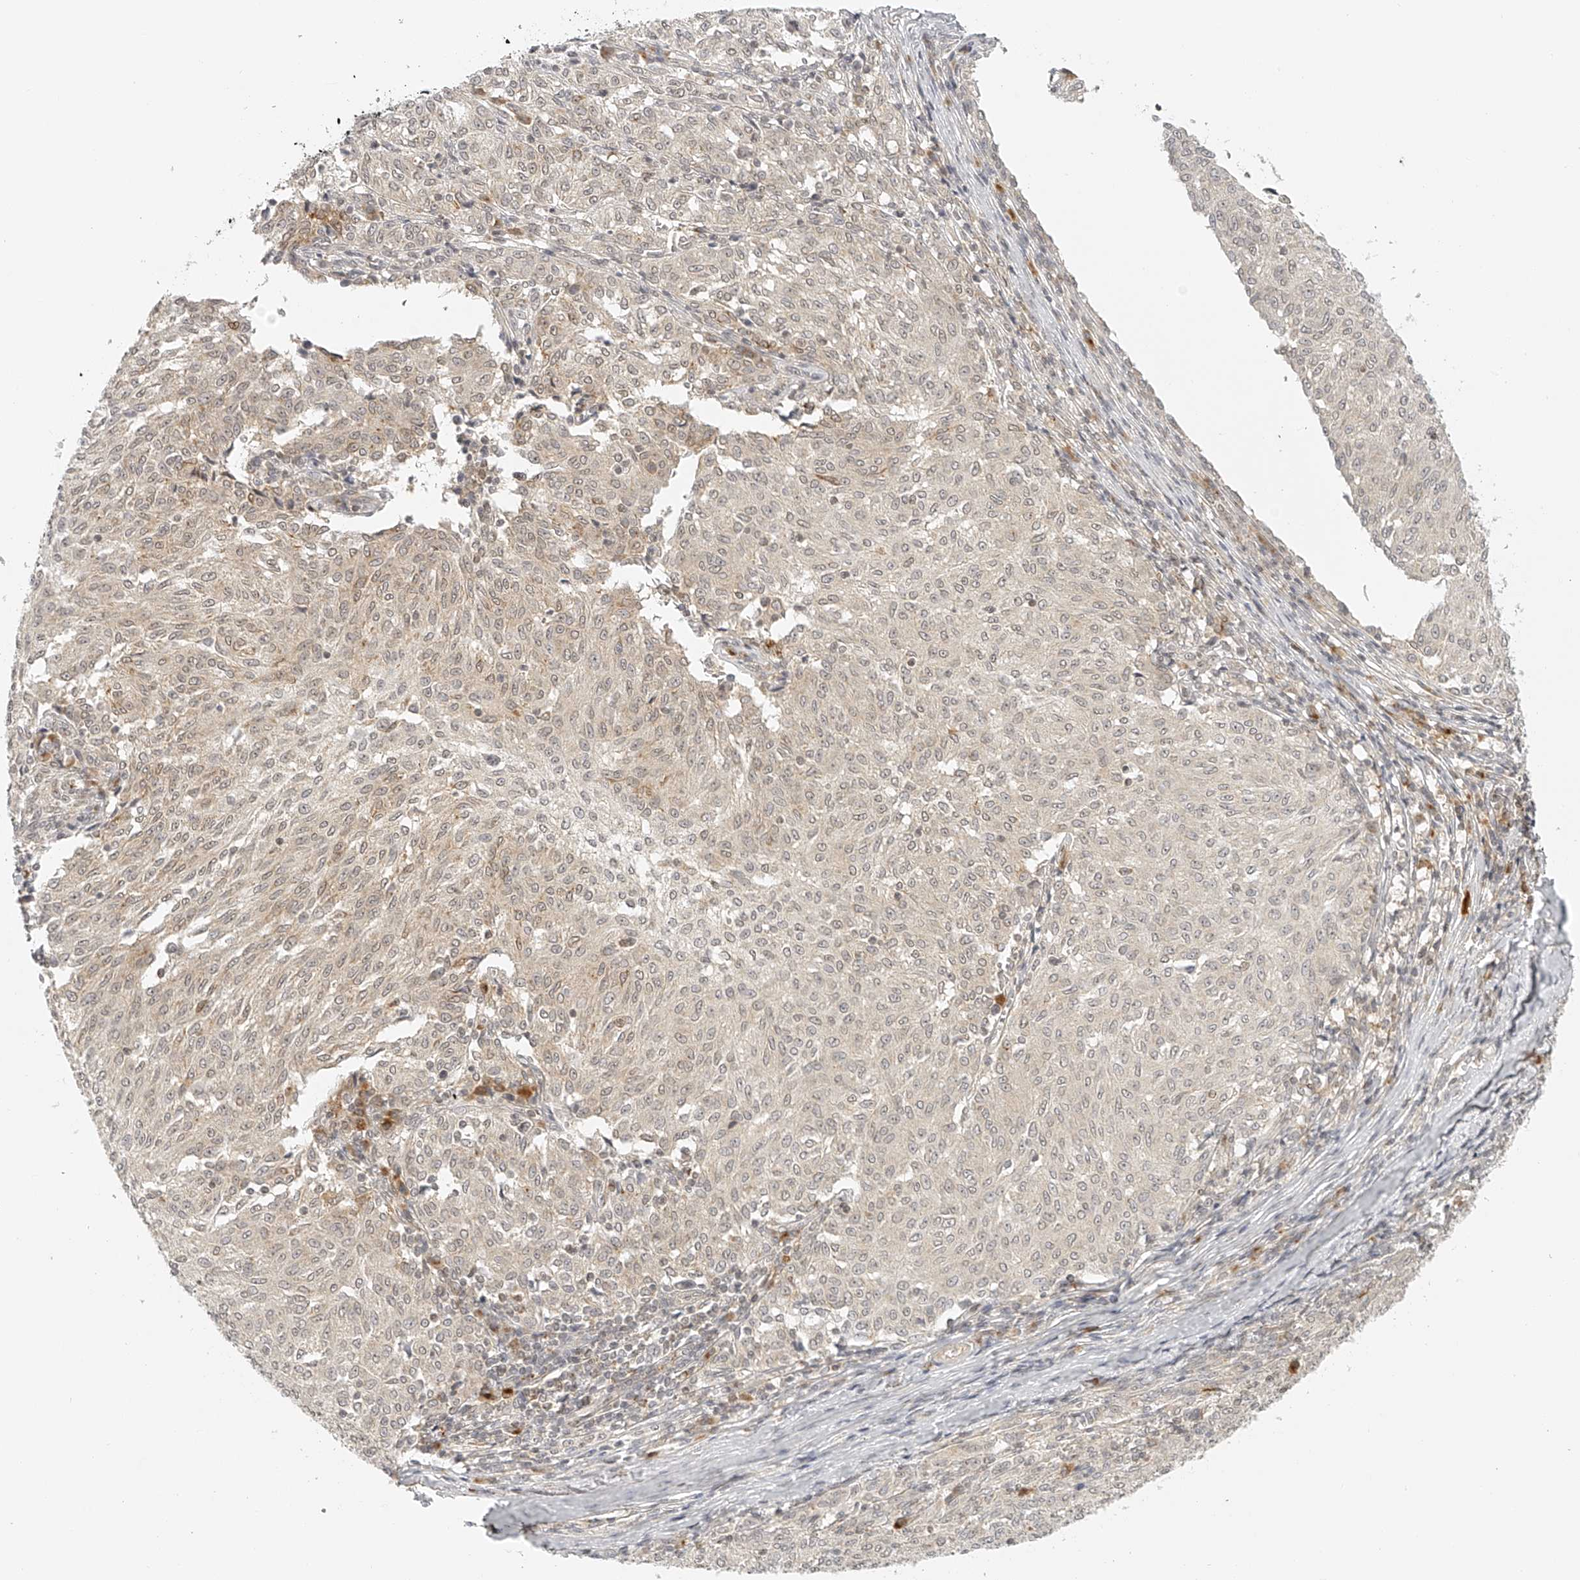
{"staining": {"intensity": "negative", "quantity": "none", "location": "none"}, "tissue": "melanoma", "cell_type": "Tumor cells", "image_type": "cancer", "snomed": [{"axis": "morphology", "description": "Malignant melanoma, NOS"}, {"axis": "topography", "description": "Skin"}], "caption": "The immunohistochemistry image has no significant staining in tumor cells of malignant melanoma tissue.", "gene": "BCL2L11", "patient": {"sex": "female", "age": 72}}